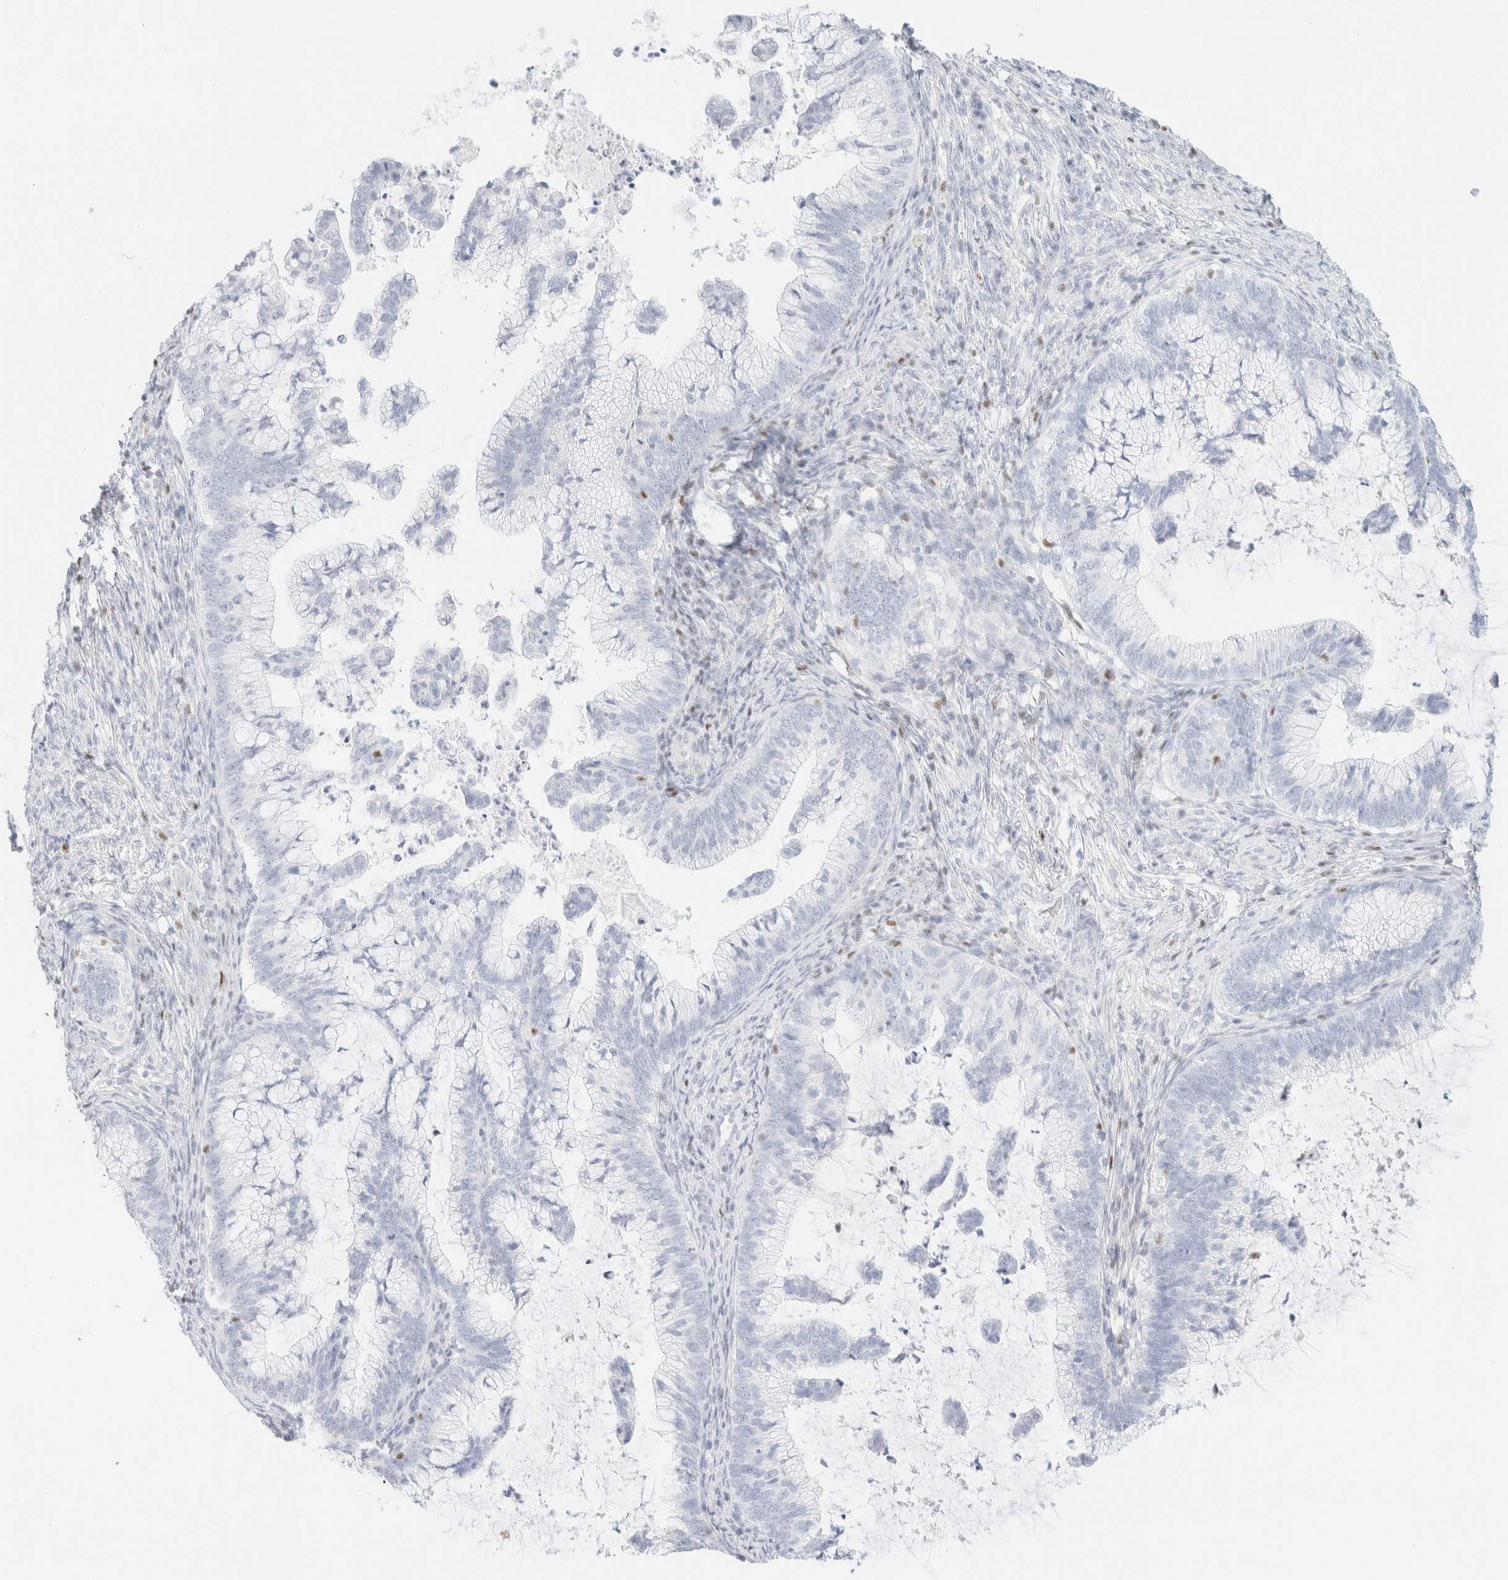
{"staining": {"intensity": "negative", "quantity": "none", "location": "none"}, "tissue": "cervical cancer", "cell_type": "Tumor cells", "image_type": "cancer", "snomed": [{"axis": "morphology", "description": "Adenocarcinoma, NOS"}, {"axis": "topography", "description": "Cervix"}], "caption": "DAB immunohistochemical staining of human adenocarcinoma (cervical) exhibits no significant positivity in tumor cells. (Stains: DAB immunohistochemistry (IHC) with hematoxylin counter stain, Microscopy: brightfield microscopy at high magnification).", "gene": "IKZF3", "patient": {"sex": "female", "age": 36}}